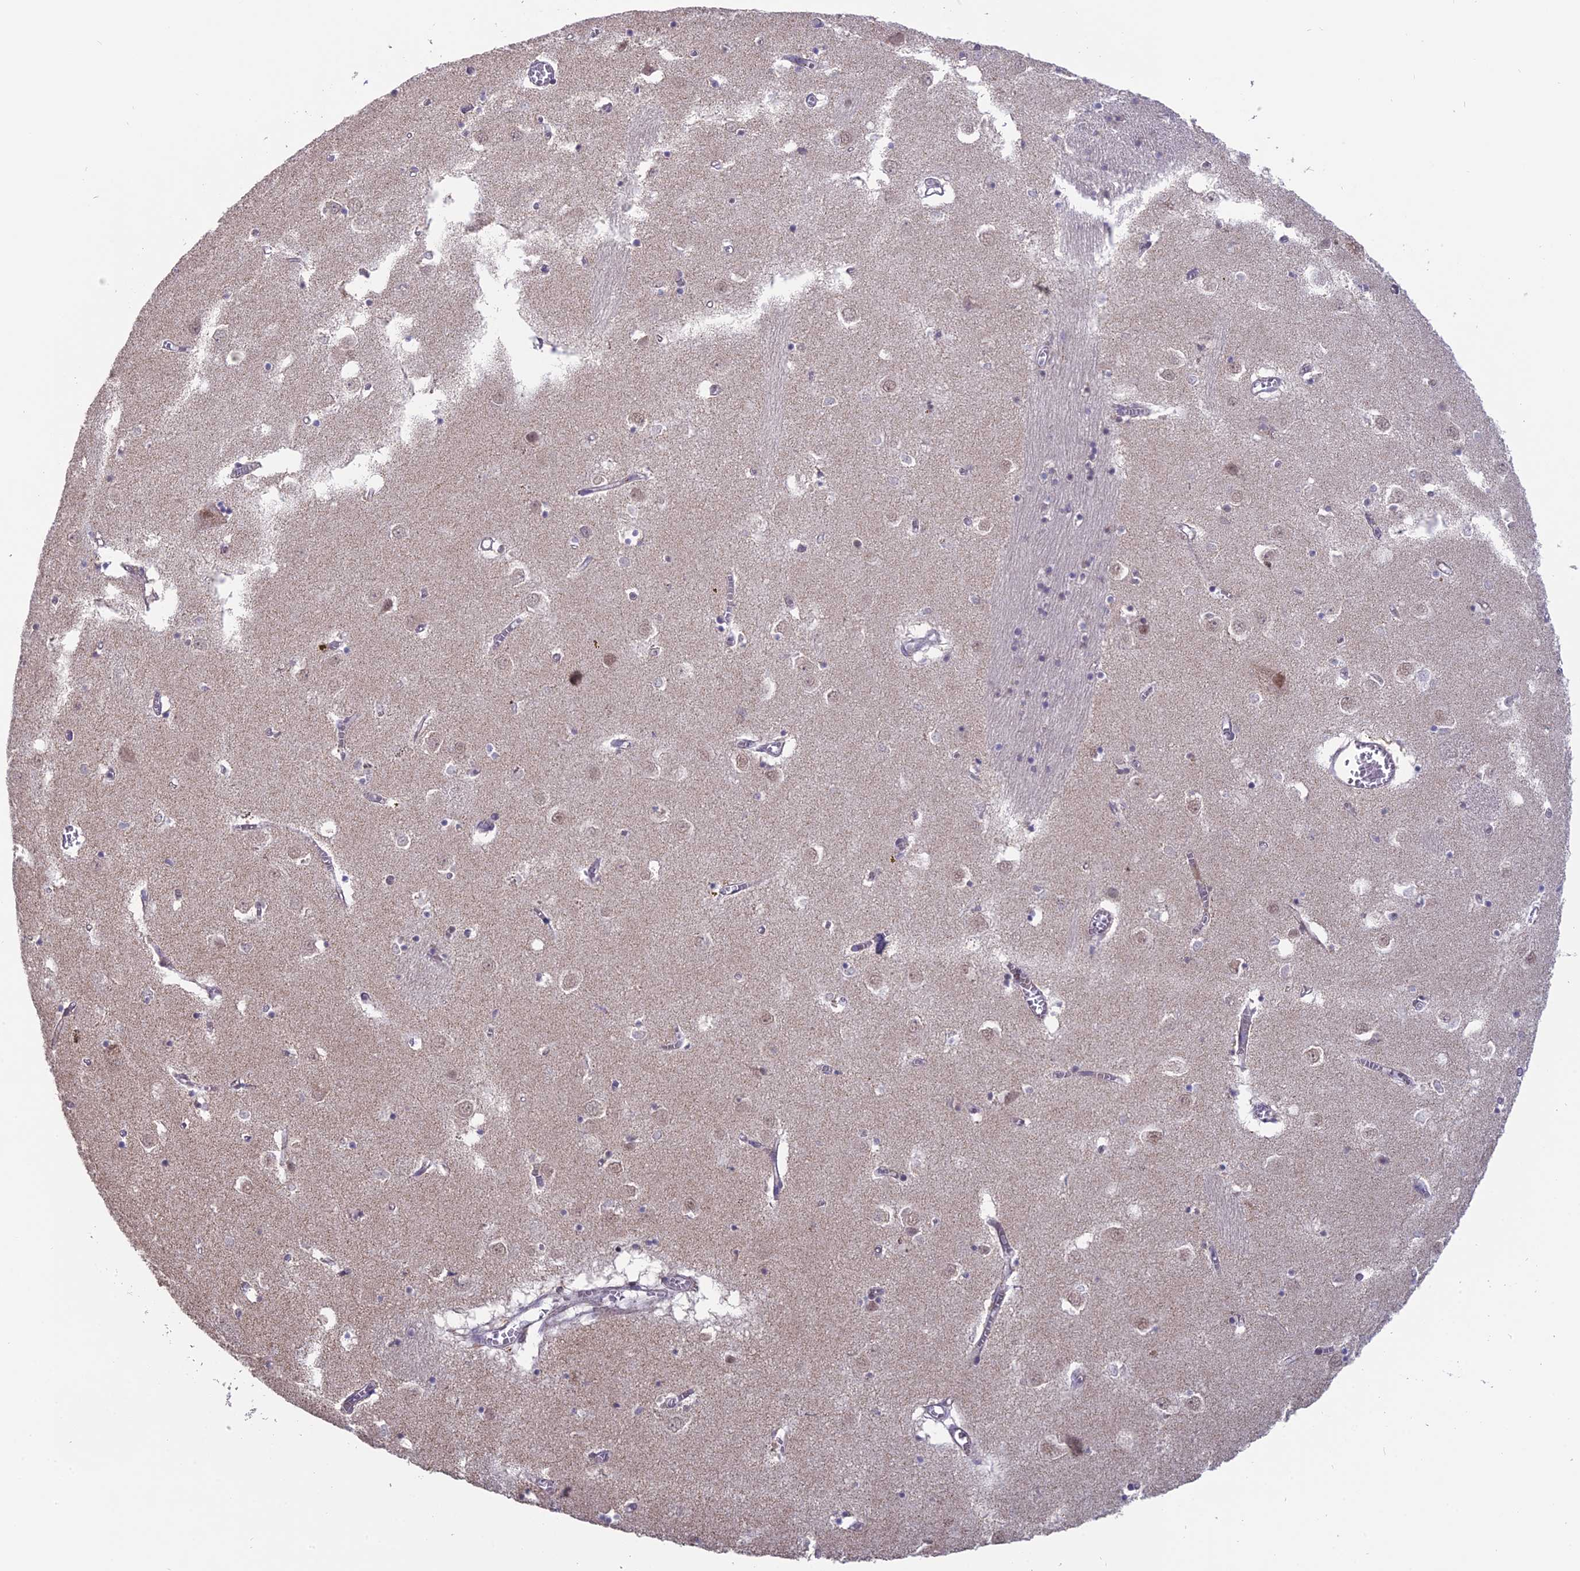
{"staining": {"intensity": "negative", "quantity": "none", "location": "none"}, "tissue": "caudate", "cell_type": "Glial cells", "image_type": "normal", "snomed": [{"axis": "morphology", "description": "Normal tissue, NOS"}, {"axis": "topography", "description": "Lateral ventricle wall"}], "caption": "This is an IHC histopathology image of benign caudate. There is no expression in glial cells.", "gene": "ARHGAP40", "patient": {"sex": "male", "age": 70}}